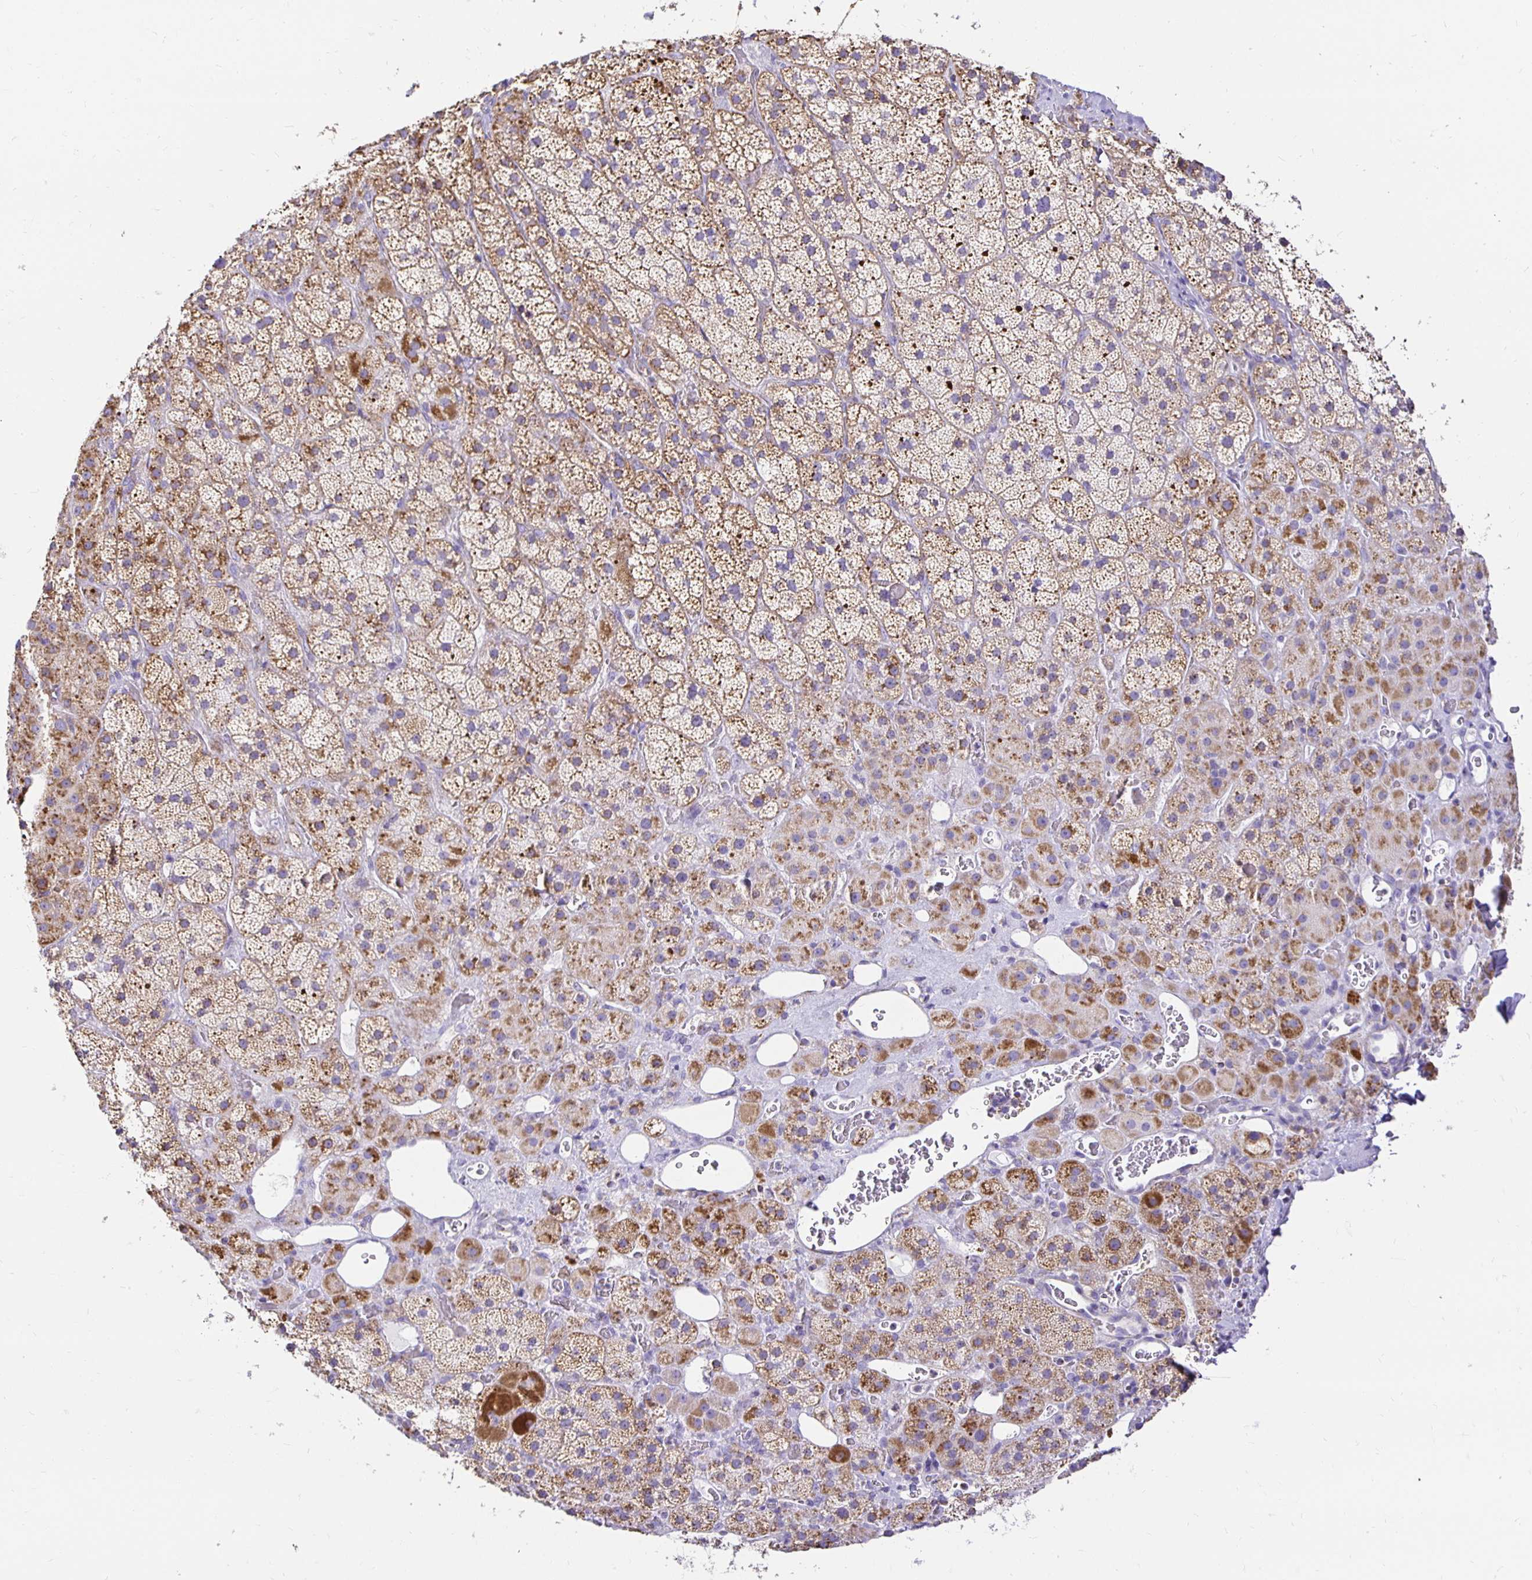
{"staining": {"intensity": "moderate", "quantity": ">75%", "location": "cytoplasmic/membranous"}, "tissue": "adrenal gland", "cell_type": "Glandular cells", "image_type": "normal", "snomed": [{"axis": "morphology", "description": "Normal tissue, NOS"}, {"axis": "topography", "description": "Adrenal gland"}], "caption": "A histopathology image showing moderate cytoplasmic/membranous positivity in approximately >75% of glandular cells in benign adrenal gland, as visualized by brown immunohistochemical staining.", "gene": "PLAAT2", "patient": {"sex": "male", "age": 57}}